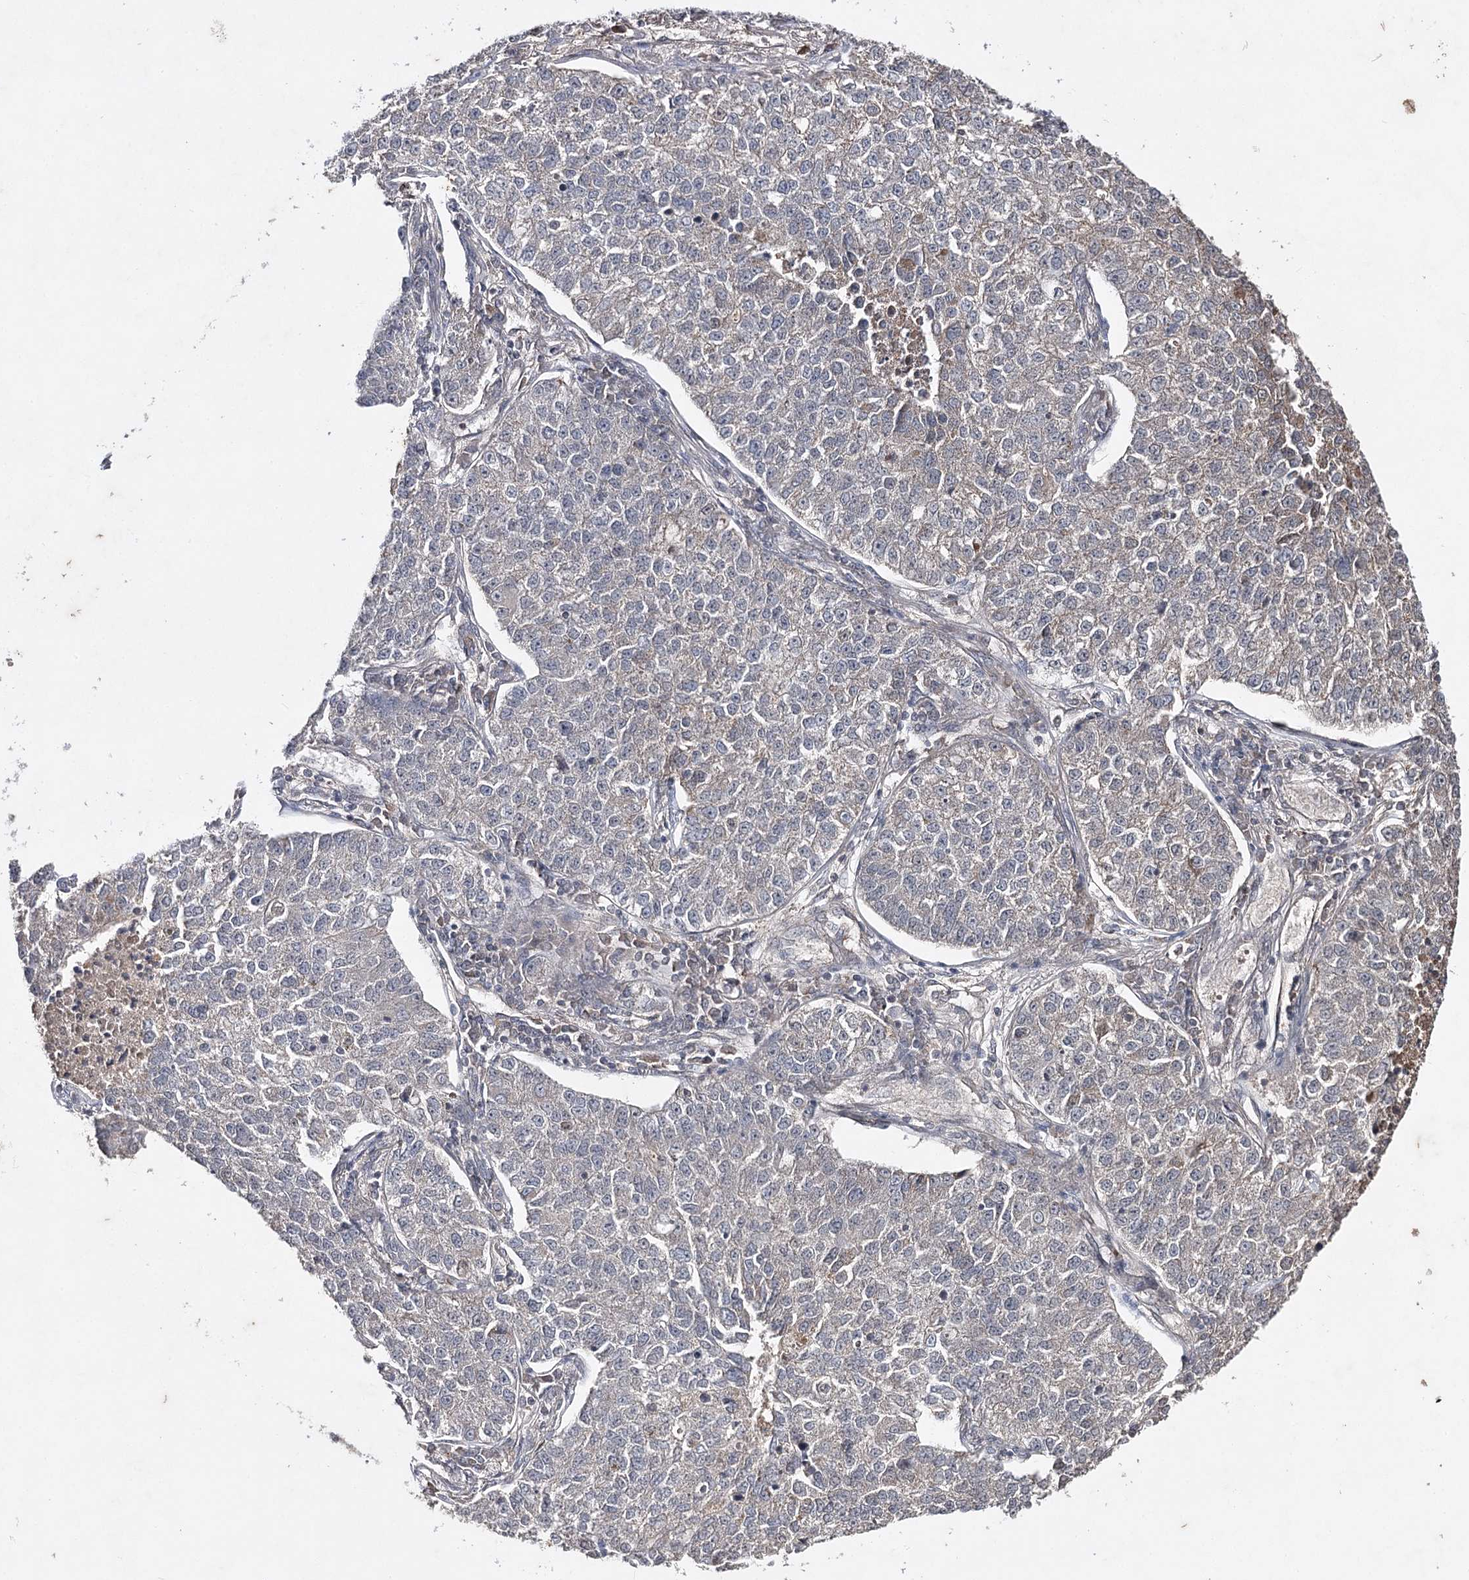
{"staining": {"intensity": "negative", "quantity": "none", "location": "none"}, "tissue": "lung cancer", "cell_type": "Tumor cells", "image_type": "cancer", "snomed": [{"axis": "morphology", "description": "Adenocarcinoma, NOS"}, {"axis": "topography", "description": "Lung"}], "caption": "Tumor cells show no significant positivity in adenocarcinoma (lung).", "gene": "SYNGR3", "patient": {"sex": "male", "age": 49}}